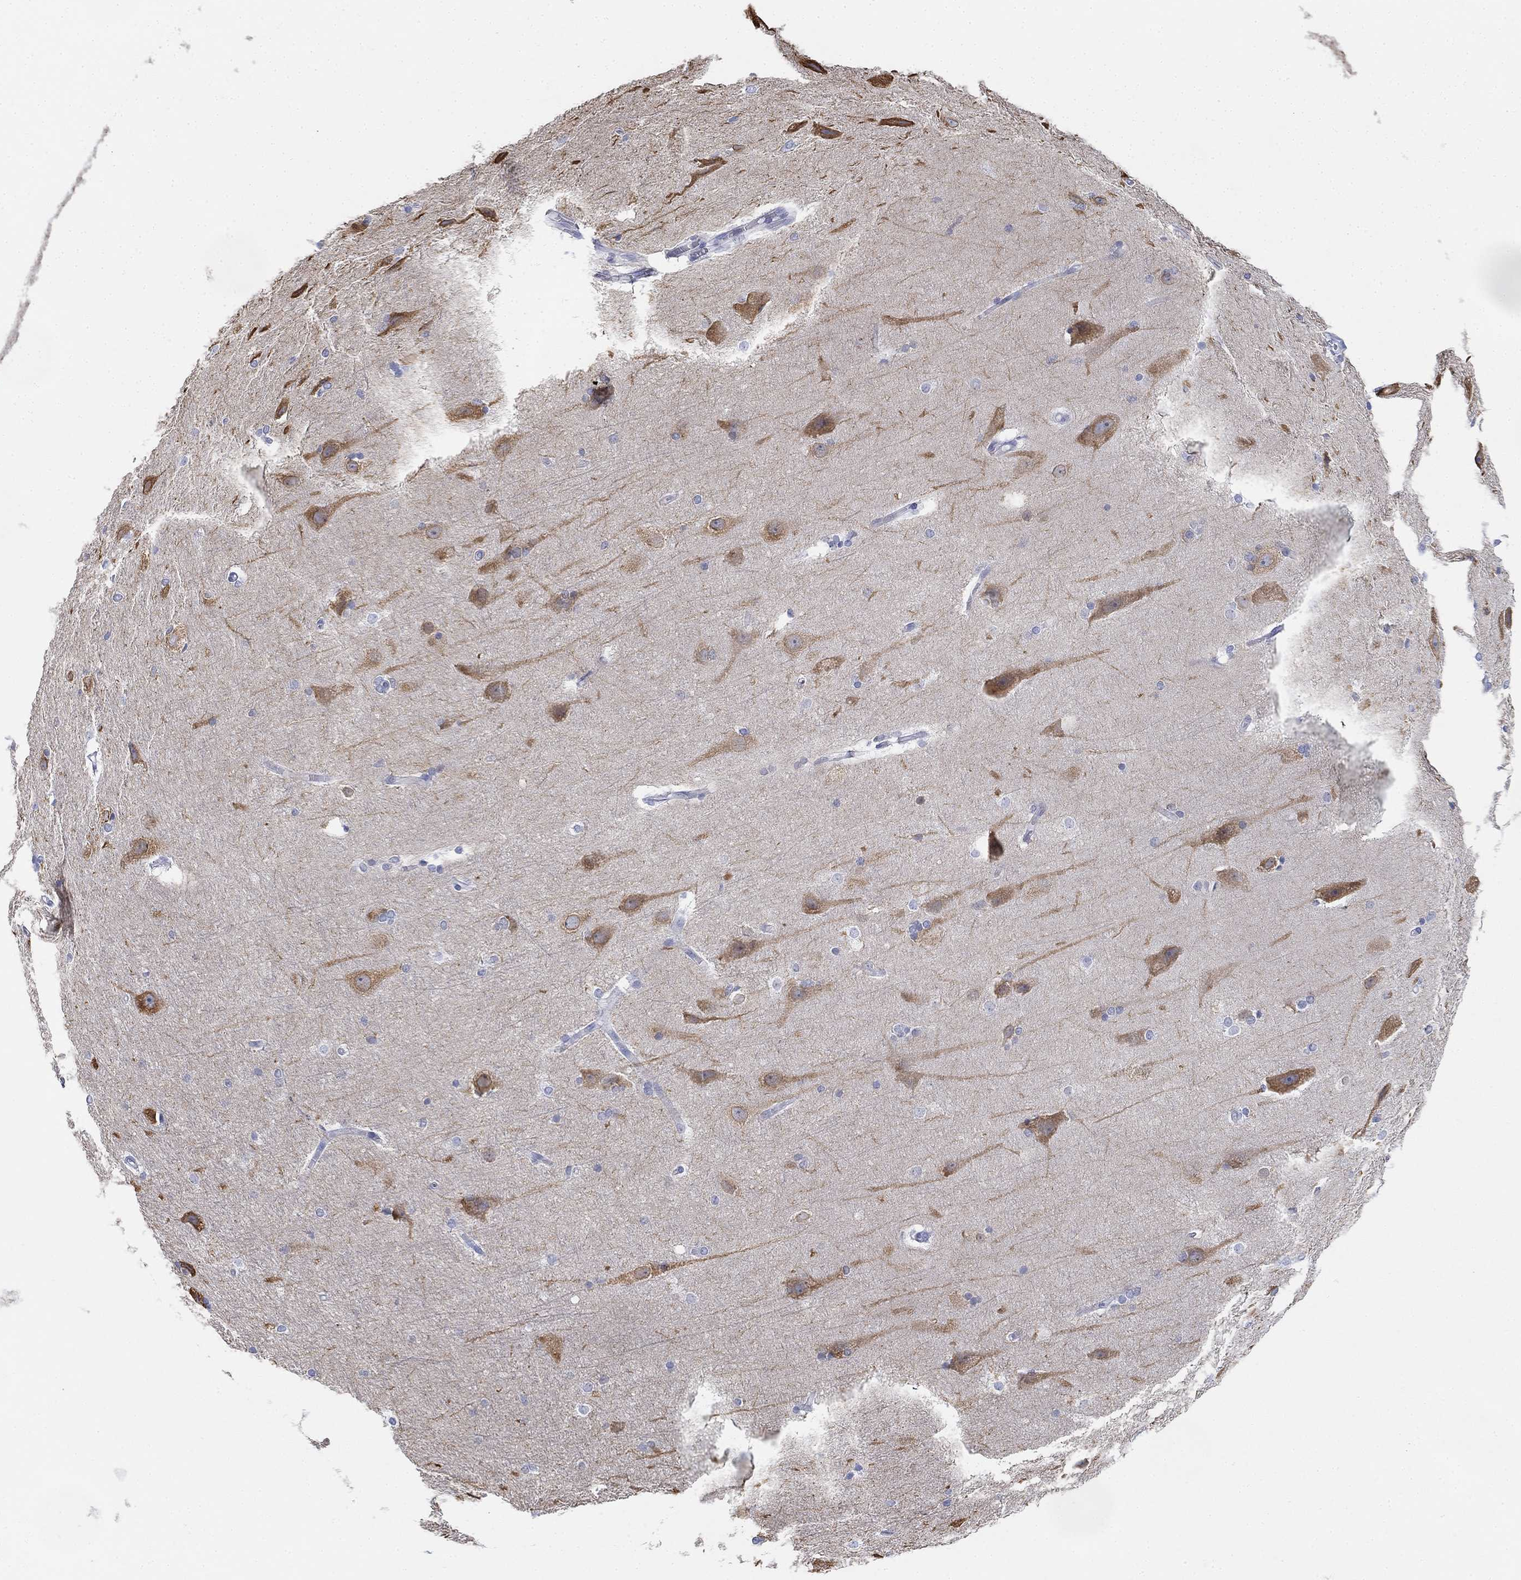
{"staining": {"intensity": "moderate", "quantity": "<25%", "location": "cytoplasmic/membranous"}, "tissue": "hippocampus", "cell_type": "Glial cells", "image_type": "normal", "snomed": [{"axis": "morphology", "description": "Normal tissue, NOS"}, {"axis": "topography", "description": "Cerebral cortex"}, {"axis": "topography", "description": "Hippocampus"}], "caption": "Glial cells demonstrate moderate cytoplasmic/membranous positivity in about <25% of cells in benign hippocampus. (DAB (3,3'-diaminobenzidine) = brown stain, brightfield microscopy at high magnification).", "gene": "GCNA", "patient": {"sex": "female", "age": 19}}